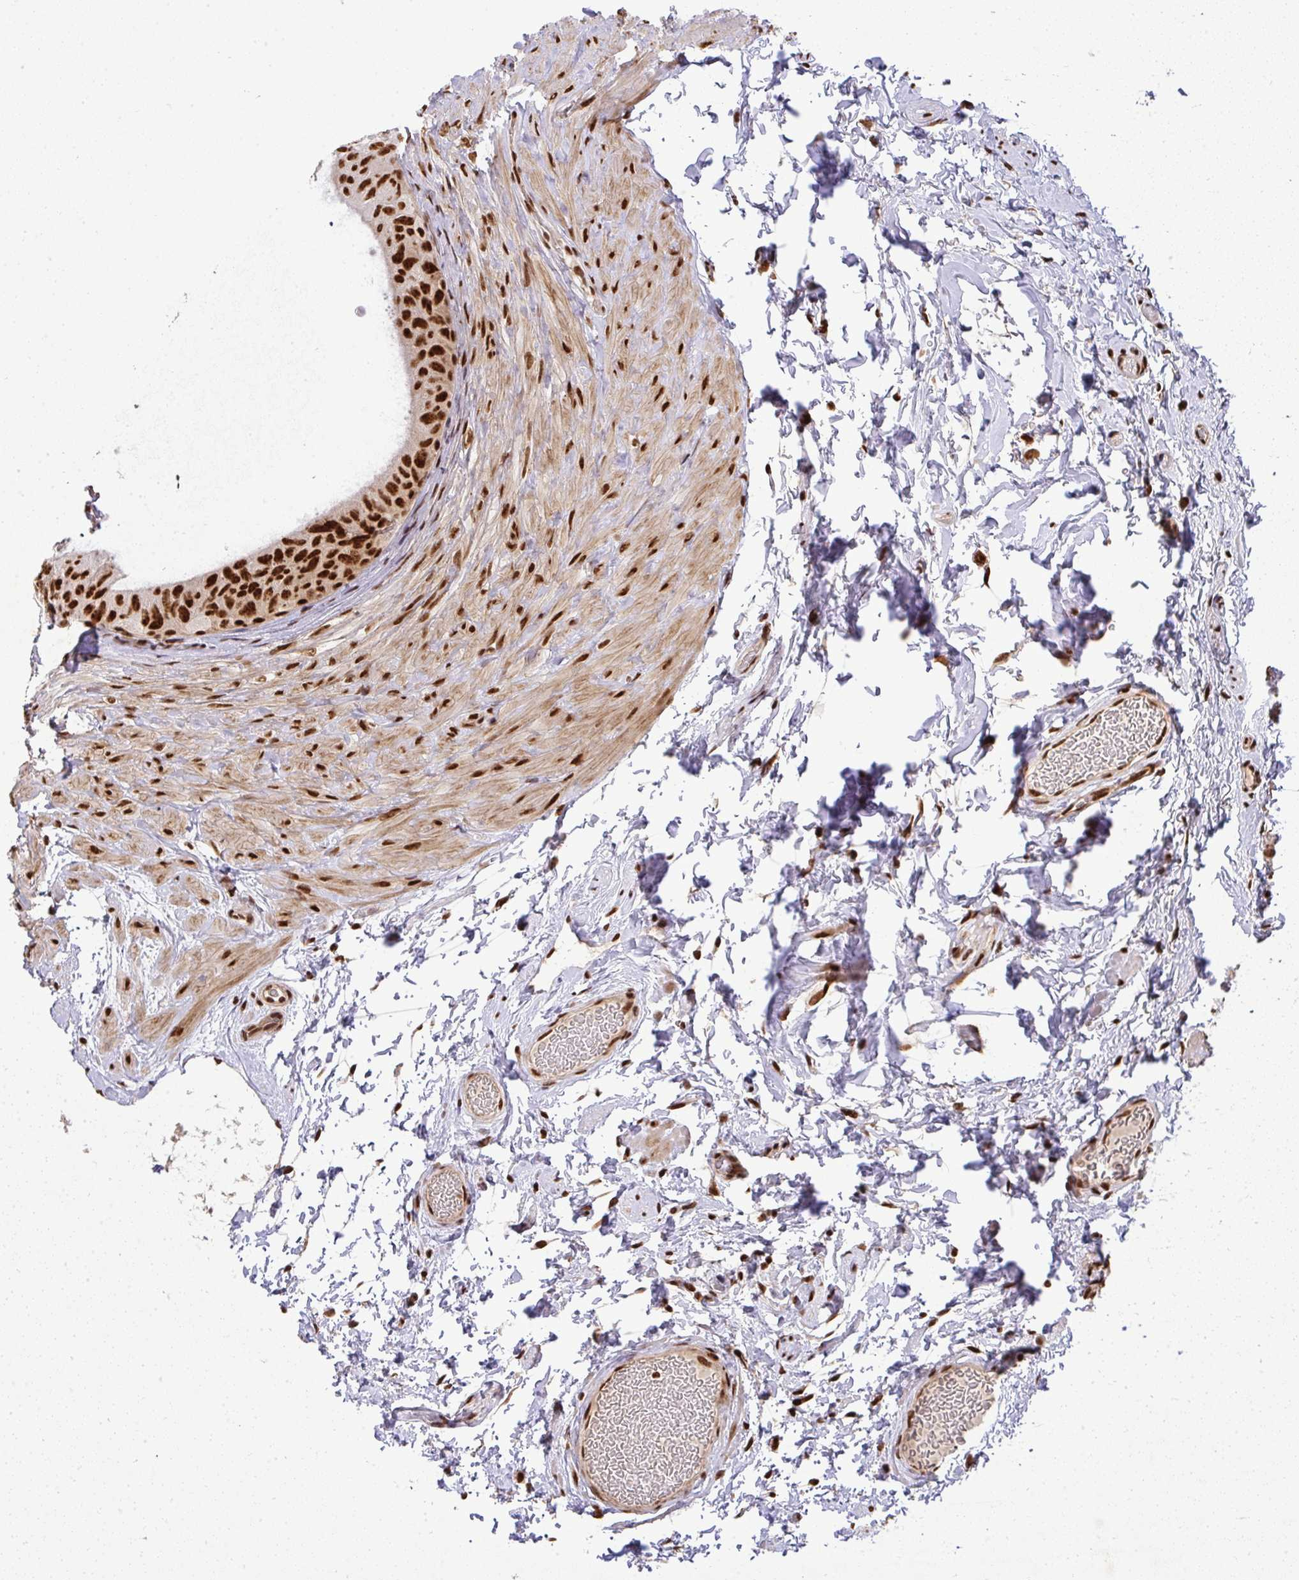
{"staining": {"intensity": "strong", "quantity": ">75%", "location": "nuclear"}, "tissue": "epididymis", "cell_type": "Glandular cells", "image_type": "normal", "snomed": [{"axis": "morphology", "description": "Normal tissue, NOS"}, {"axis": "topography", "description": "Epididymis, spermatic cord, NOS"}, {"axis": "topography", "description": "Epididymis"}], "caption": "Immunohistochemistry (IHC) micrograph of unremarkable epididymis stained for a protein (brown), which exhibits high levels of strong nuclear positivity in about >75% of glandular cells.", "gene": "U2AF1L4", "patient": {"sex": "male", "age": 31}}